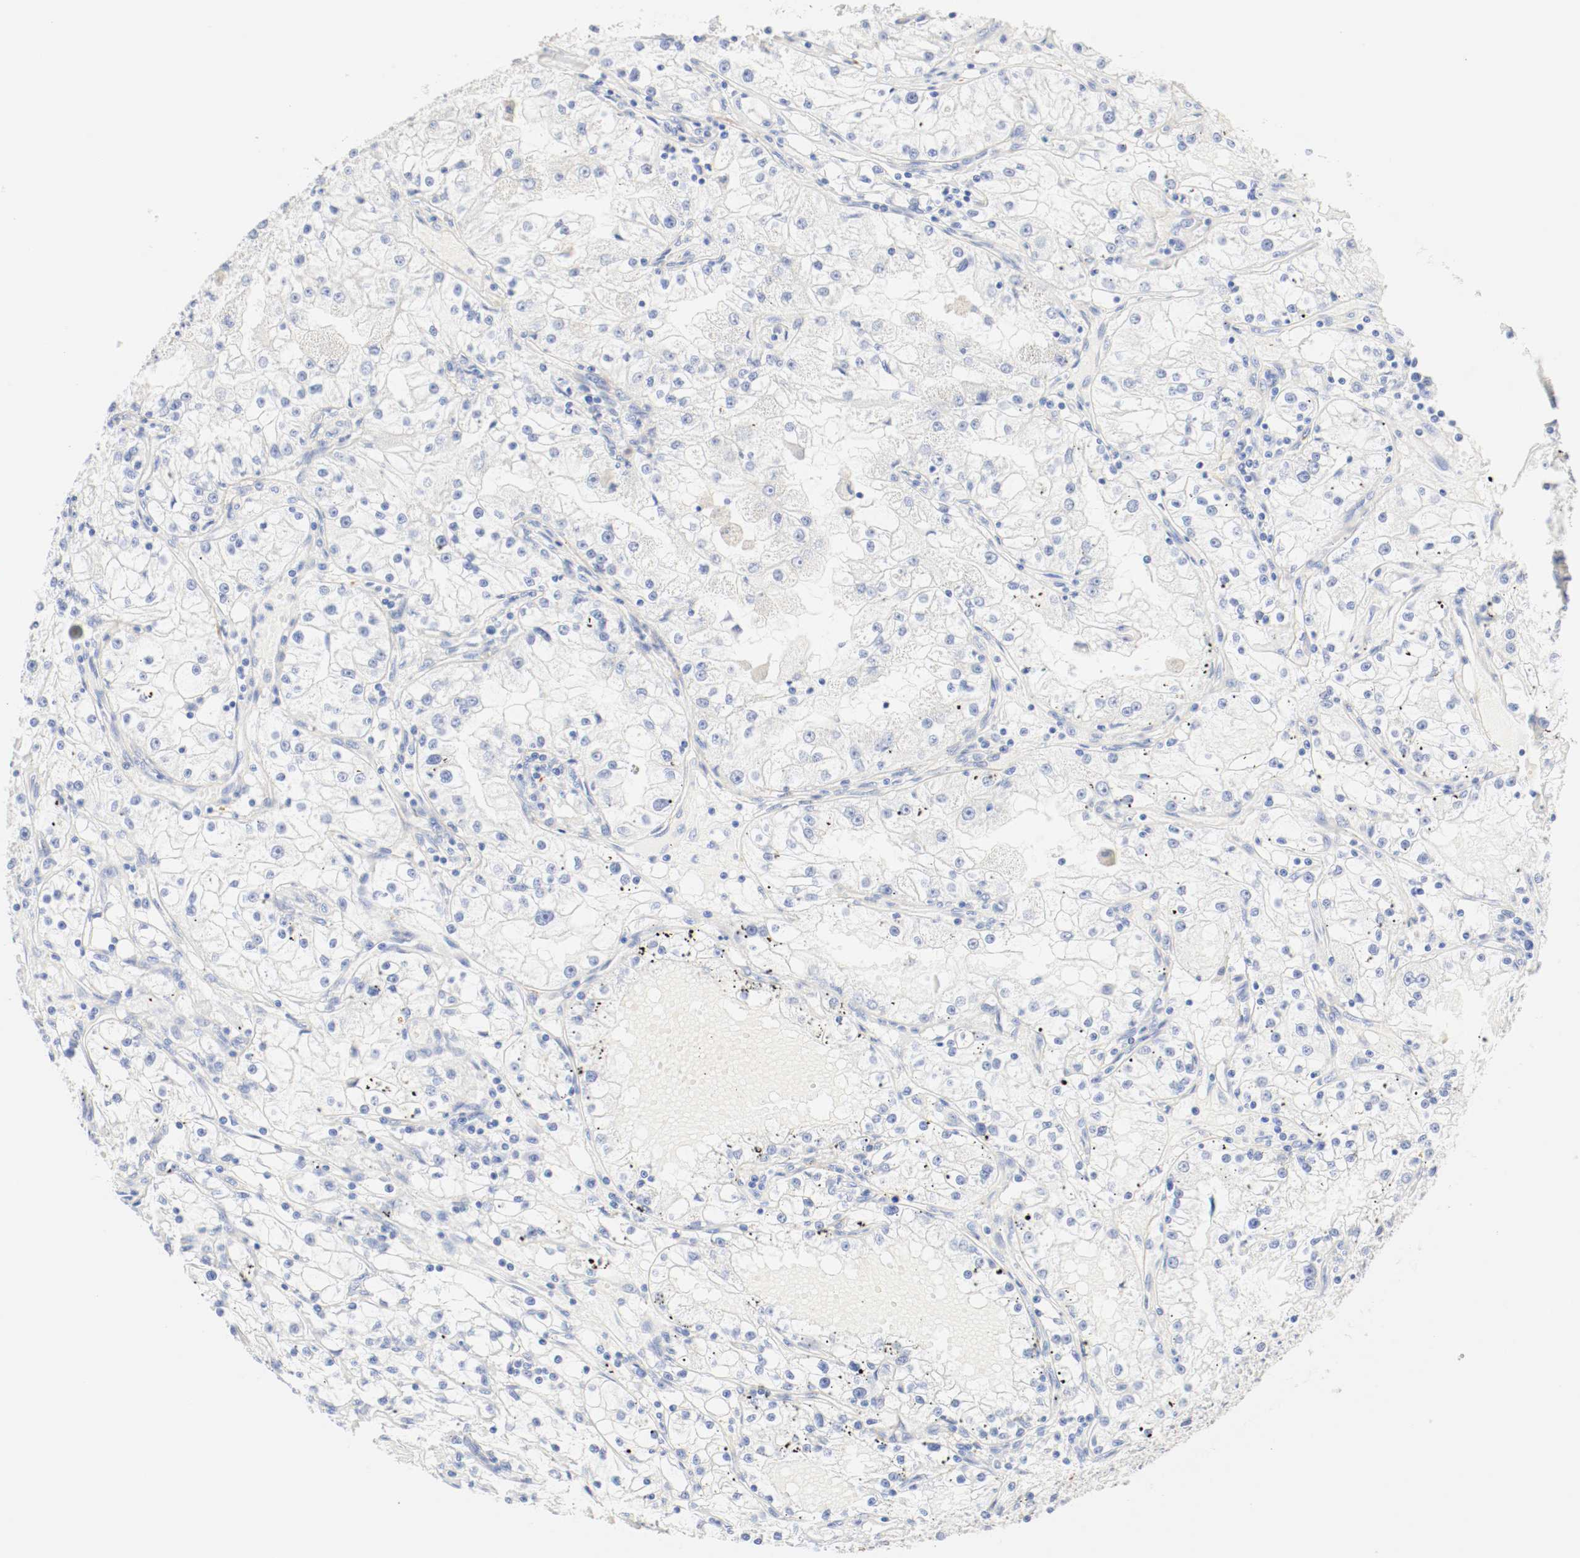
{"staining": {"intensity": "negative", "quantity": "none", "location": "none"}, "tissue": "renal cancer", "cell_type": "Tumor cells", "image_type": "cancer", "snomed": [{"axis": "morphology", "description": "Adenocarcinoma, NOS"}, {"axis": "topography", "description": "Kidney"}], "caption": "Tumor cells show no significant expression in renal cancer. Brightfield microscopy of immunohistochemistry (IHC) stained with DAB (brown) and hematoxylin (blue), captured at high magnification.", "gene": "GIT1", "patient": {"sex": "male", "age": 56}}